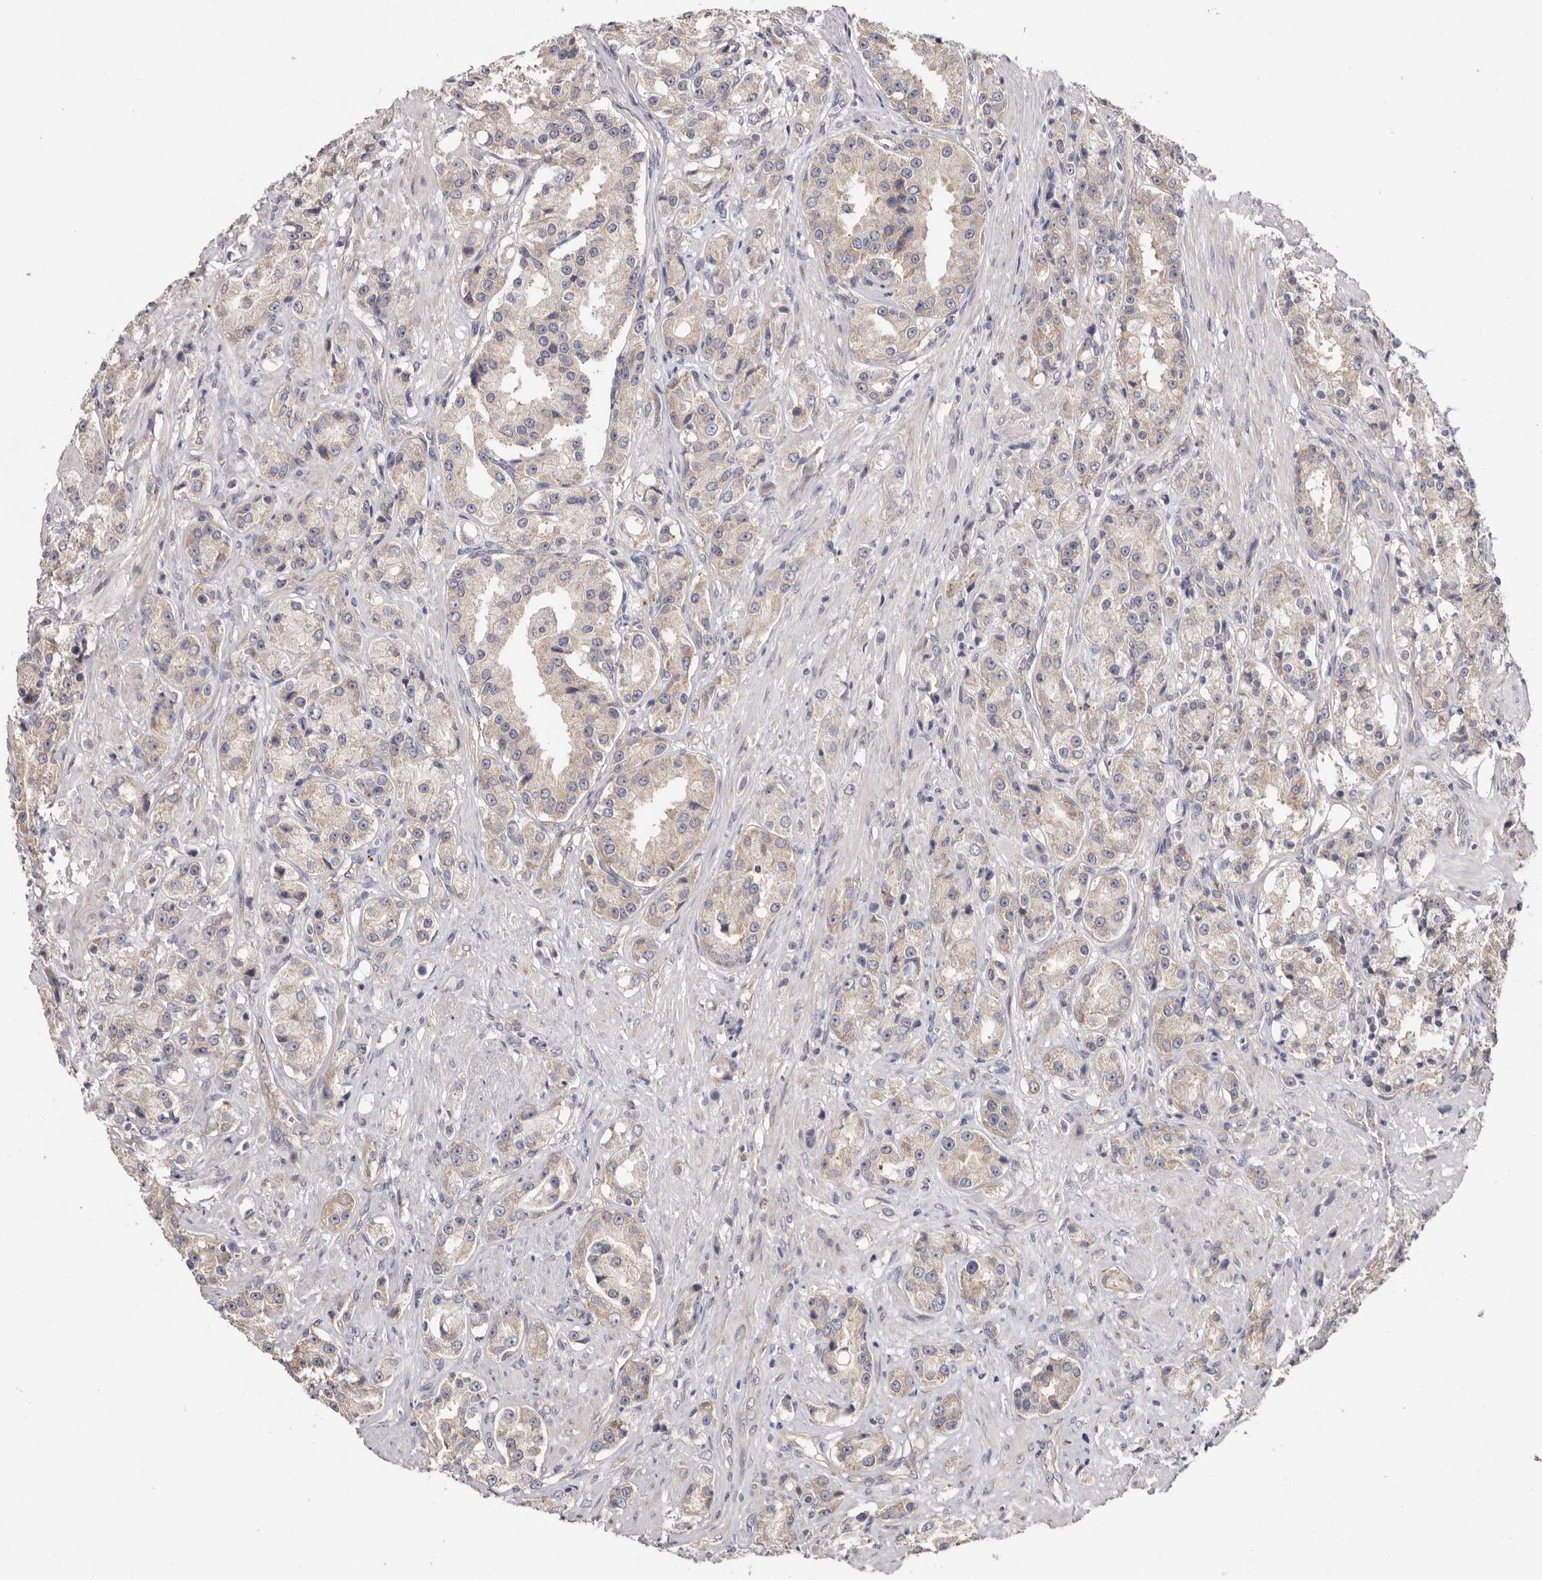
{"staining": {"intensity": "weak", "quantity": "<25%", "location": "cytoplasmic/membranous"}, "tissue": "prostate cancer", "cell_type": "Tumor cells", "image_type": "cancer", "snomed": [{"axis": "morphology", "description": "Adenocarcinoma, High grade"}, {"axis": "topography", "description": "Prostate"}], "caption": "There is no significant positivity in tumor cells of prostate high-grade adenocarcinoma.", "gene": "FAM167B", "patient": {"sex": "male", "age": 60}}